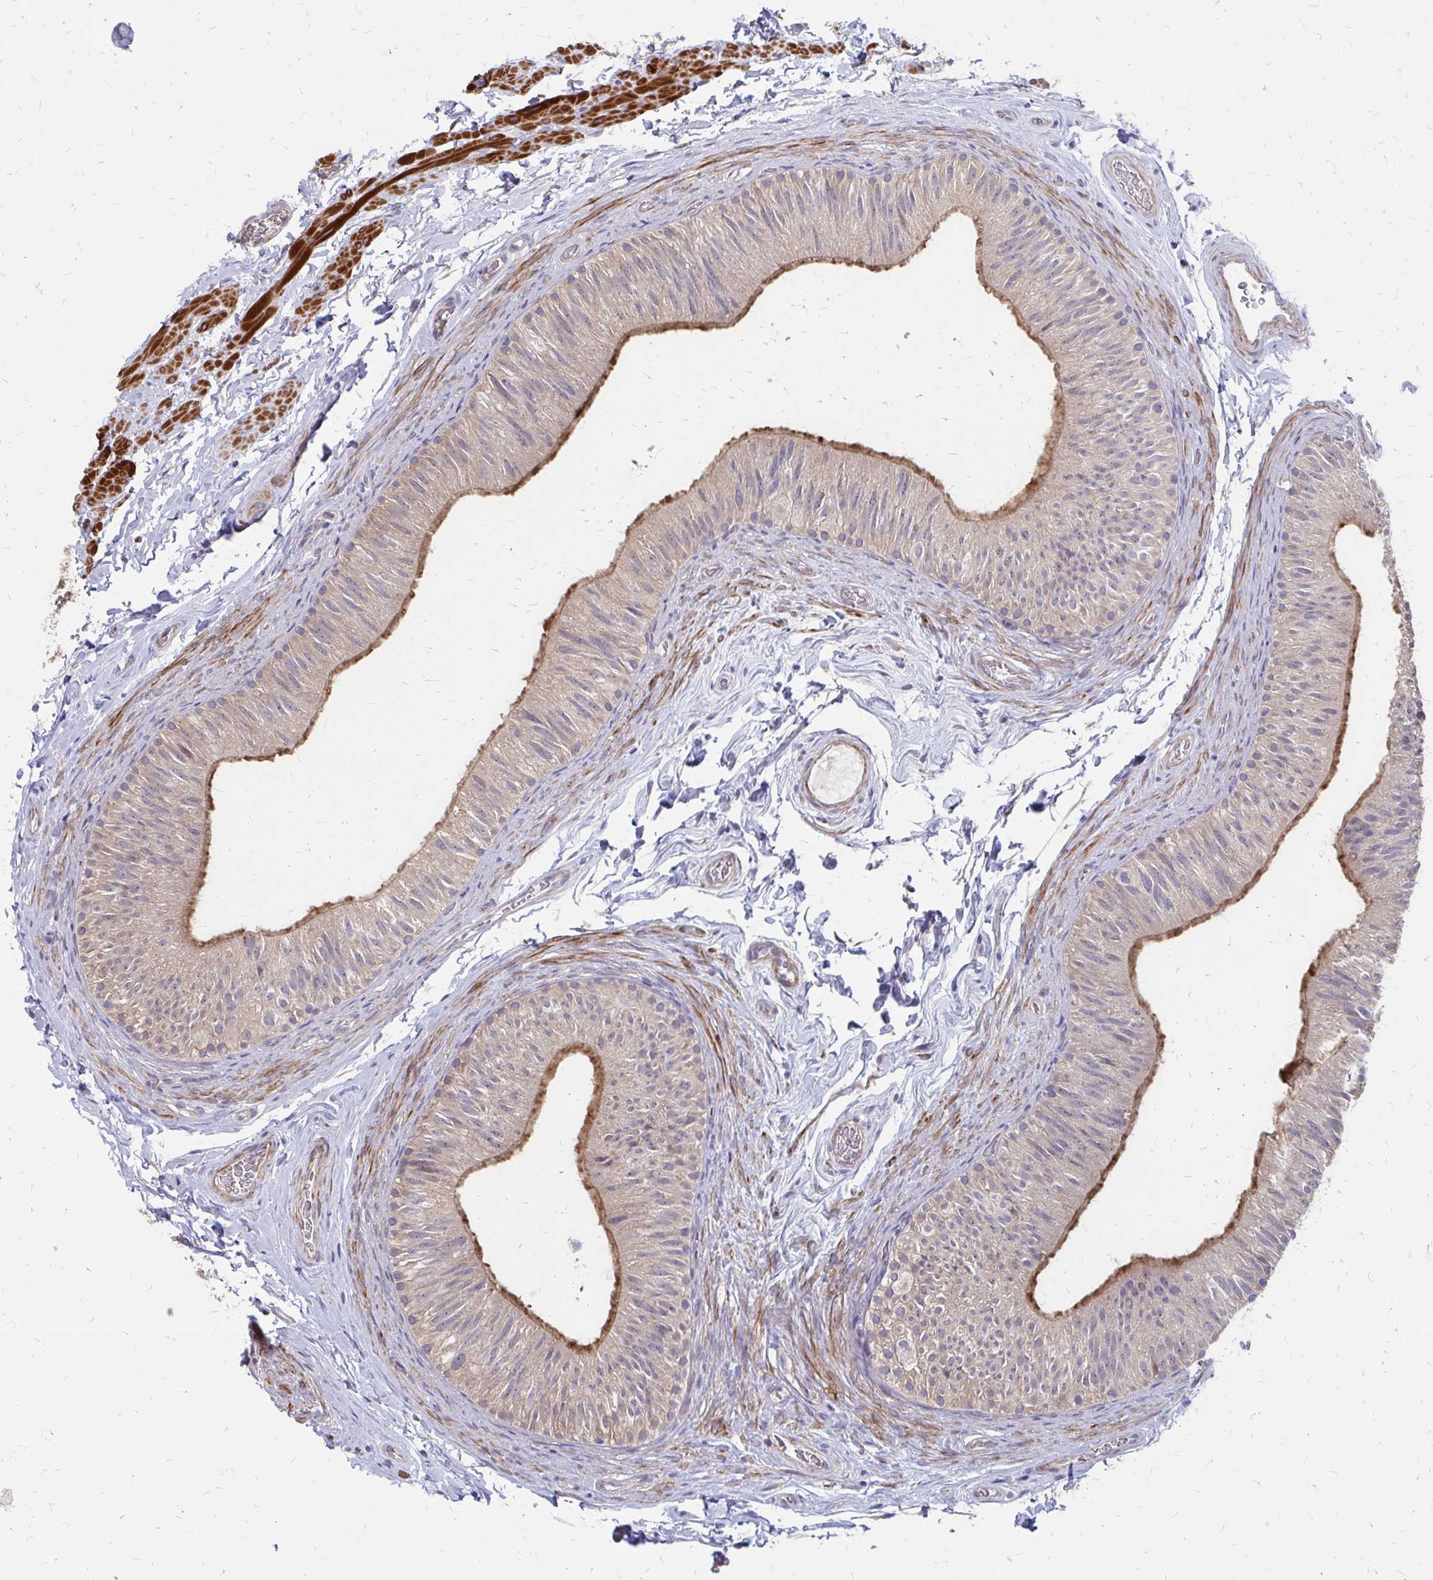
{"staining": {"intensity": "moderate", "quantity": "<25%", "location": "cytoplasmic/membranous"}, "tissue": "epididymis", "cell_type": "Glandular cells", "image_type": "normal", "snomed": [{"axis": "morphology", "description": "Normal tissue, NOS"}, {"axis": "topography", "description": "Epididymis, spermatic cord, NOS"}, {"axis": "topography", "description": "Epididymis"}], "caption": "DAB immunohistochemical staining of benign human epididymis displays moderate cytoplasmic/membranous protein expression in approximately <25% of glandular cells. Nuclei are stained in blue.", "gene": "IFI44L", "patient": {"sex": "male", "age": 31}}